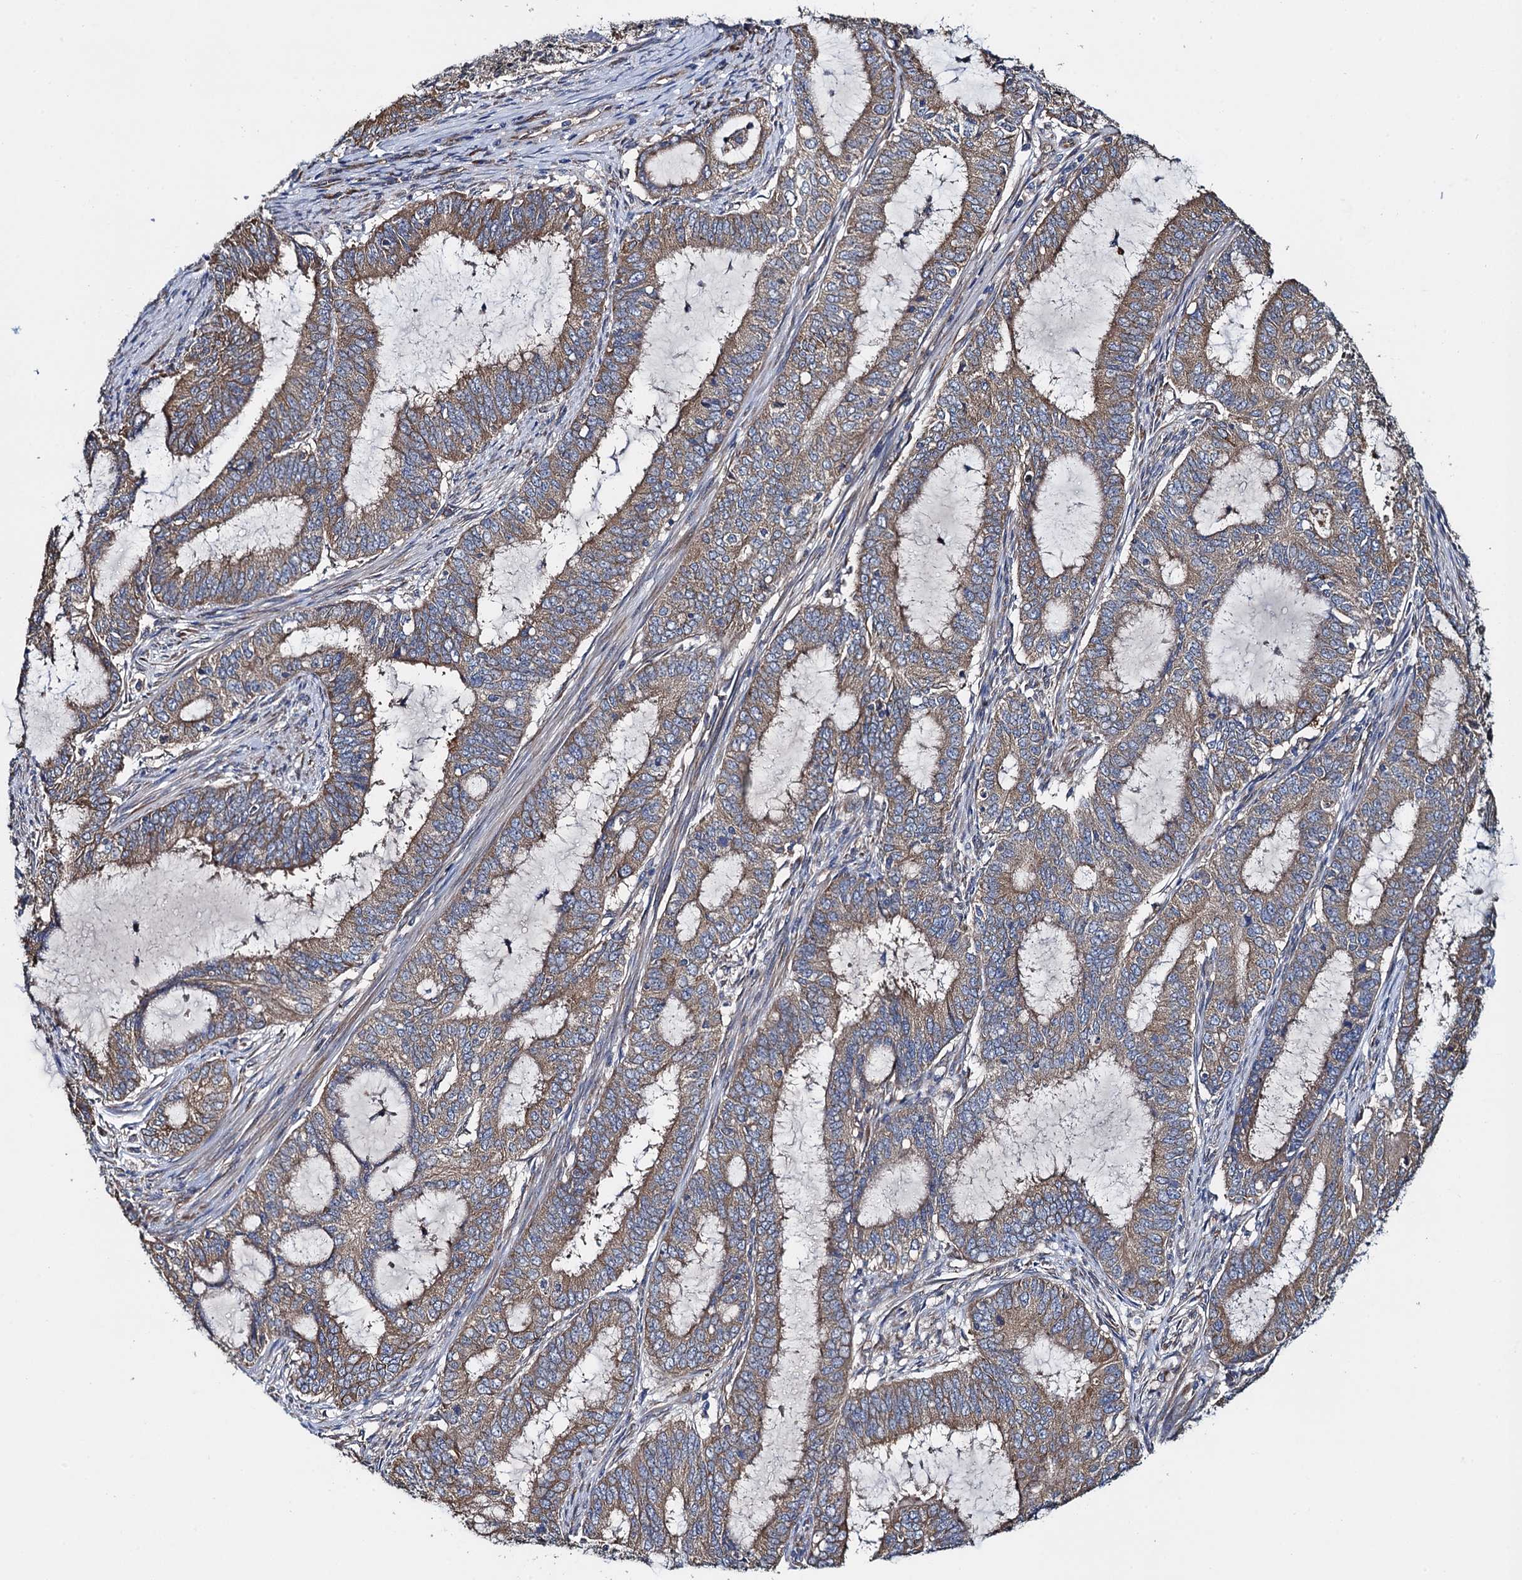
{"staining": {"intensity": "moderate", "quantity": ">75%", "location": "cytoplasmic/membranous"}, "tissue": "endometrial cancer", "cell_type": "Tumor cells", "image_type": "cancer", "snomed": [{"axis": "morphology", "description": "Adenocarcinoma, NOS"}, {"axis": "topography", "description": "Endometrium"}], "caption": "Immunohistochemistry (IHC) of endometrial cancer demonstrates medium levels of moderate cytoplasmic/membranous staining in approximately >75% of tumor cells.", "gene": "ADCY9", "patient": {"sex": "female", "age": 51}}